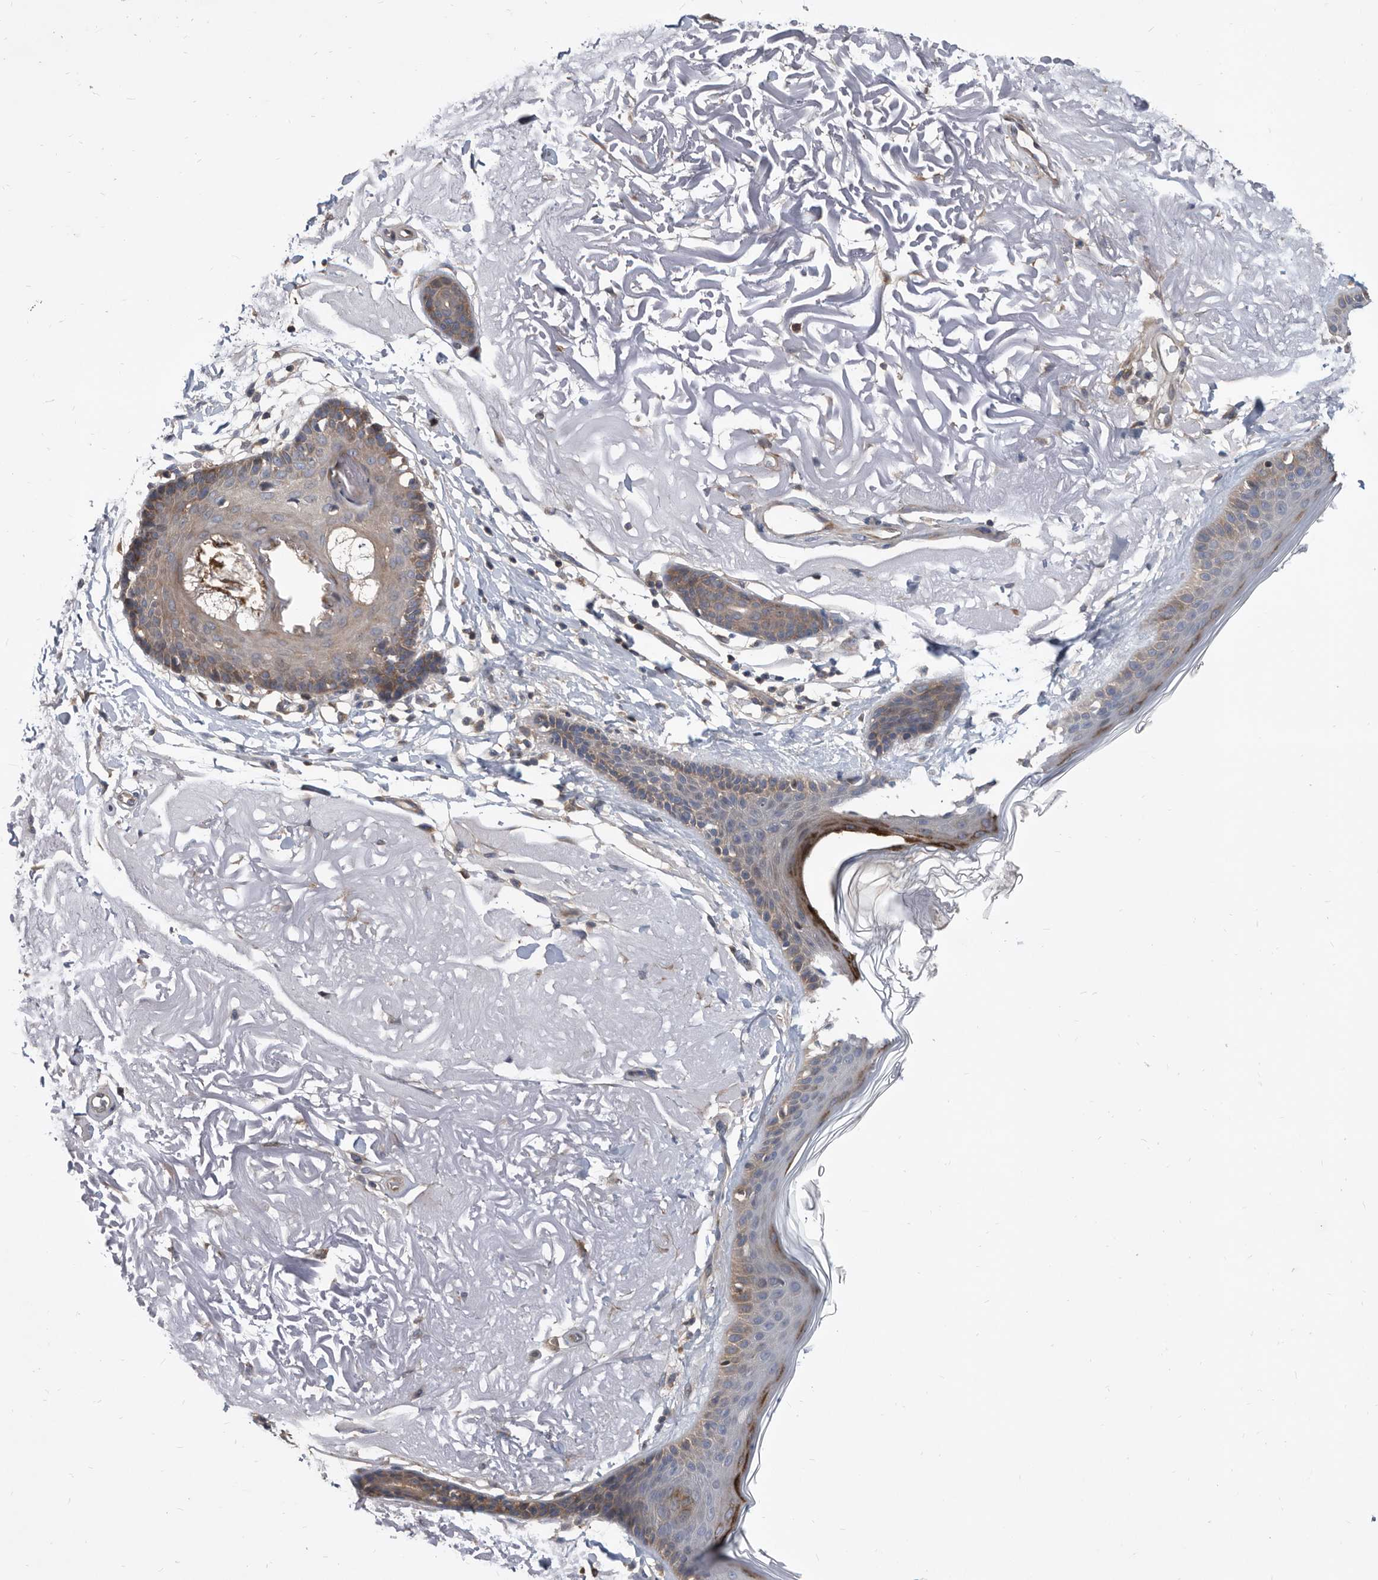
{"staining": {"intensity": "weak", "quantity": ">75%", "location": "cytoplasmic/membranous"}, "tissue": "skin", "cell_type": "Fibroblasts", "image_type": "normal", "snomed": [{"axis": "morphology", "description": "Normal tissue, NOS"}, {"axis": "topography", "description": "Skin"}, {"axis": "topography", "description": "Skeletal muscle"}], "caption": "An IHC image of unremarkable tissue is shown. Protein staining in brown labels weak cytoplasmic/membranous positivity in skin within fibroblasts.", "gene": "APEH", "patient": {"sex": "male", "age": 83}}